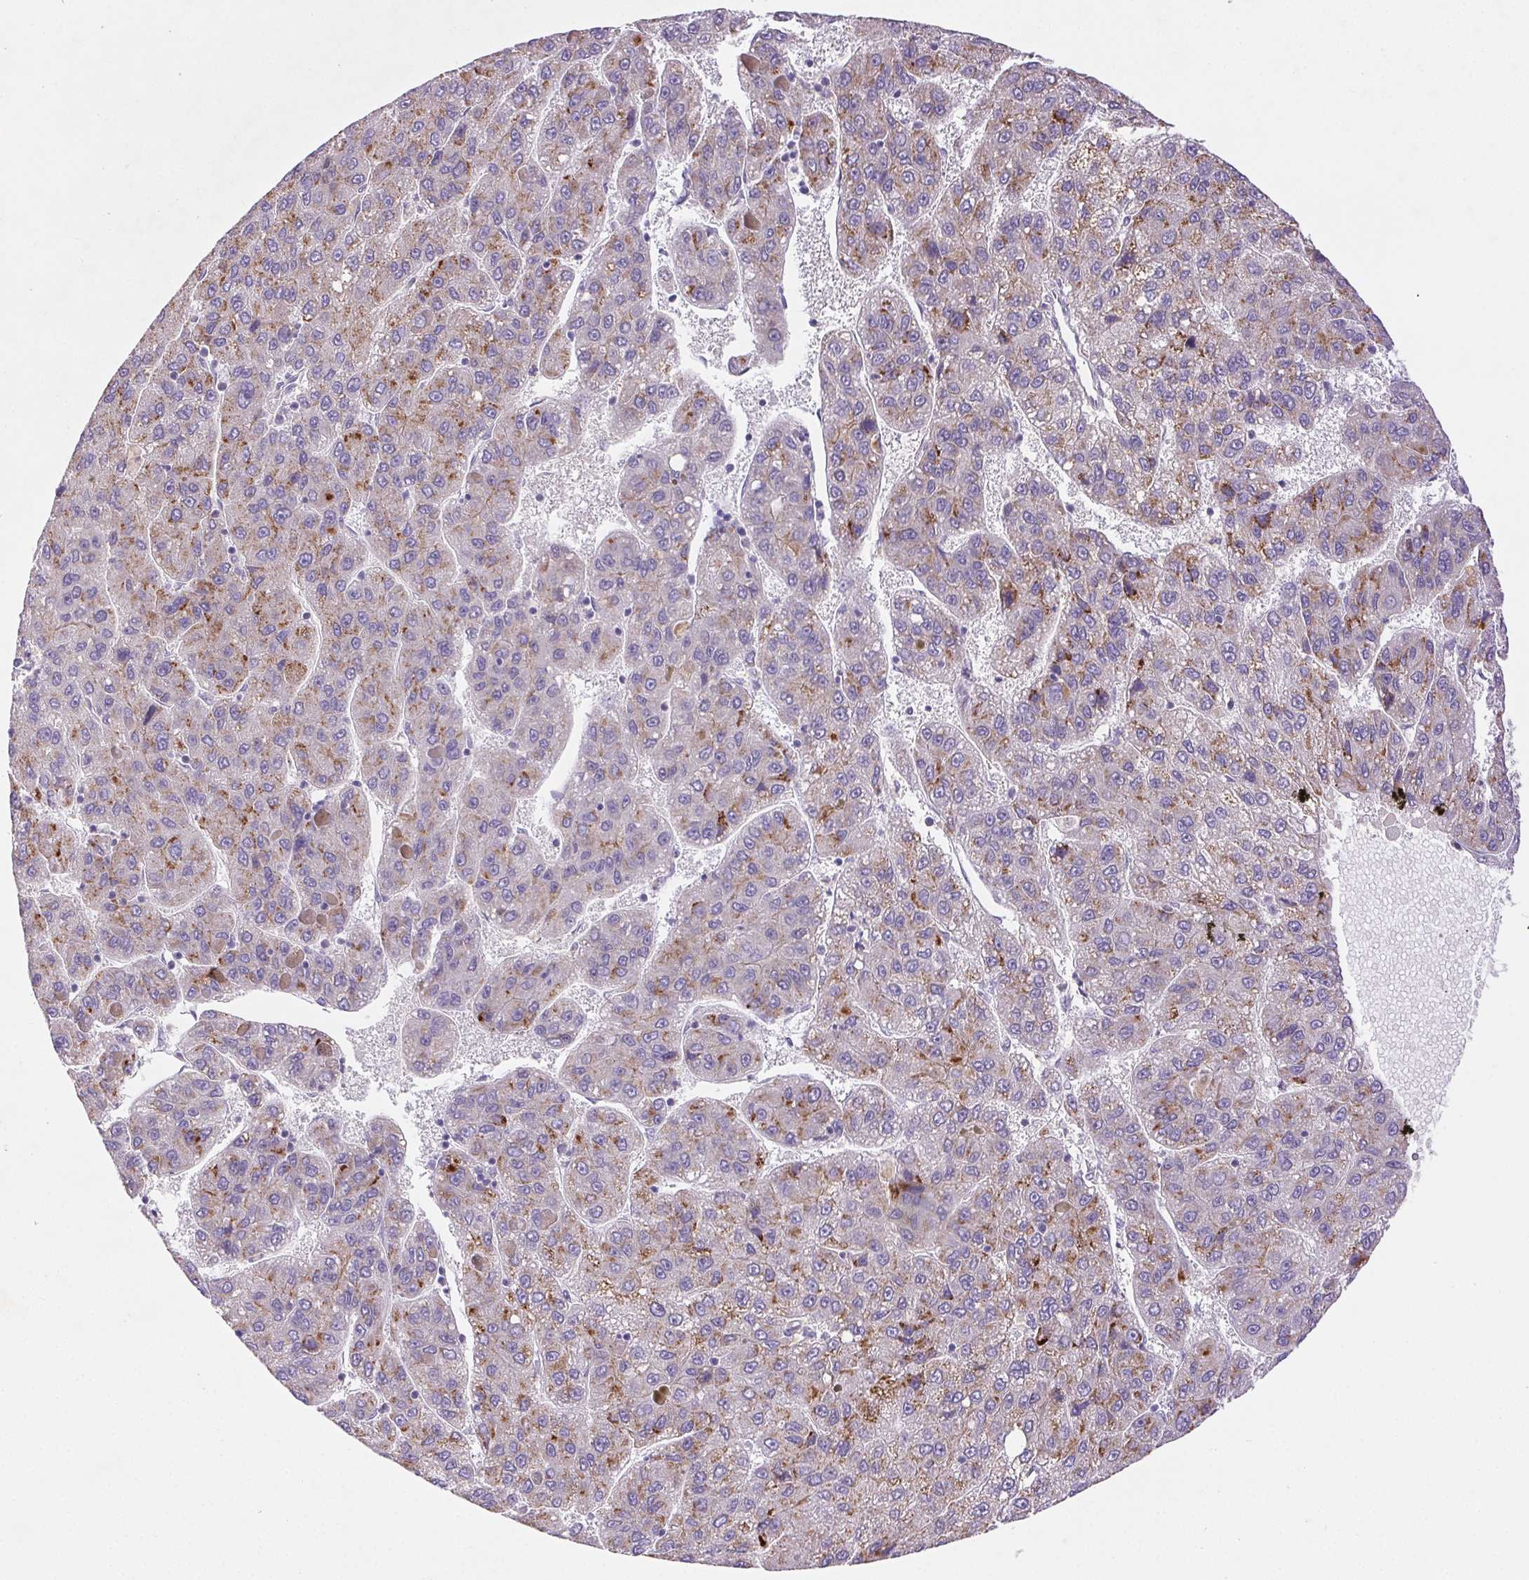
{"staining": {"intensity": "moderate", "quantity": "25%-75%", "location": "cytoplasmic/membranous"}, "tissue": "liver cancer", "cell_type": "Tumor cells", "image_type": "cancer", "snomed": [{"axis": "morphology", "description": "Carcinoma, Hepatocellular, NOS"}, {"axis": "topography", "description": "Liver"}], "caption": "Liver hepatocellular carcinoma stained for a protein (brown) displays moderate cytoplasmic/membranous positive expression in approximately 25%-75% of tumor cells.", "gene": "ARHGAP11B", "patient": {"sex": "female", "age": 82}}